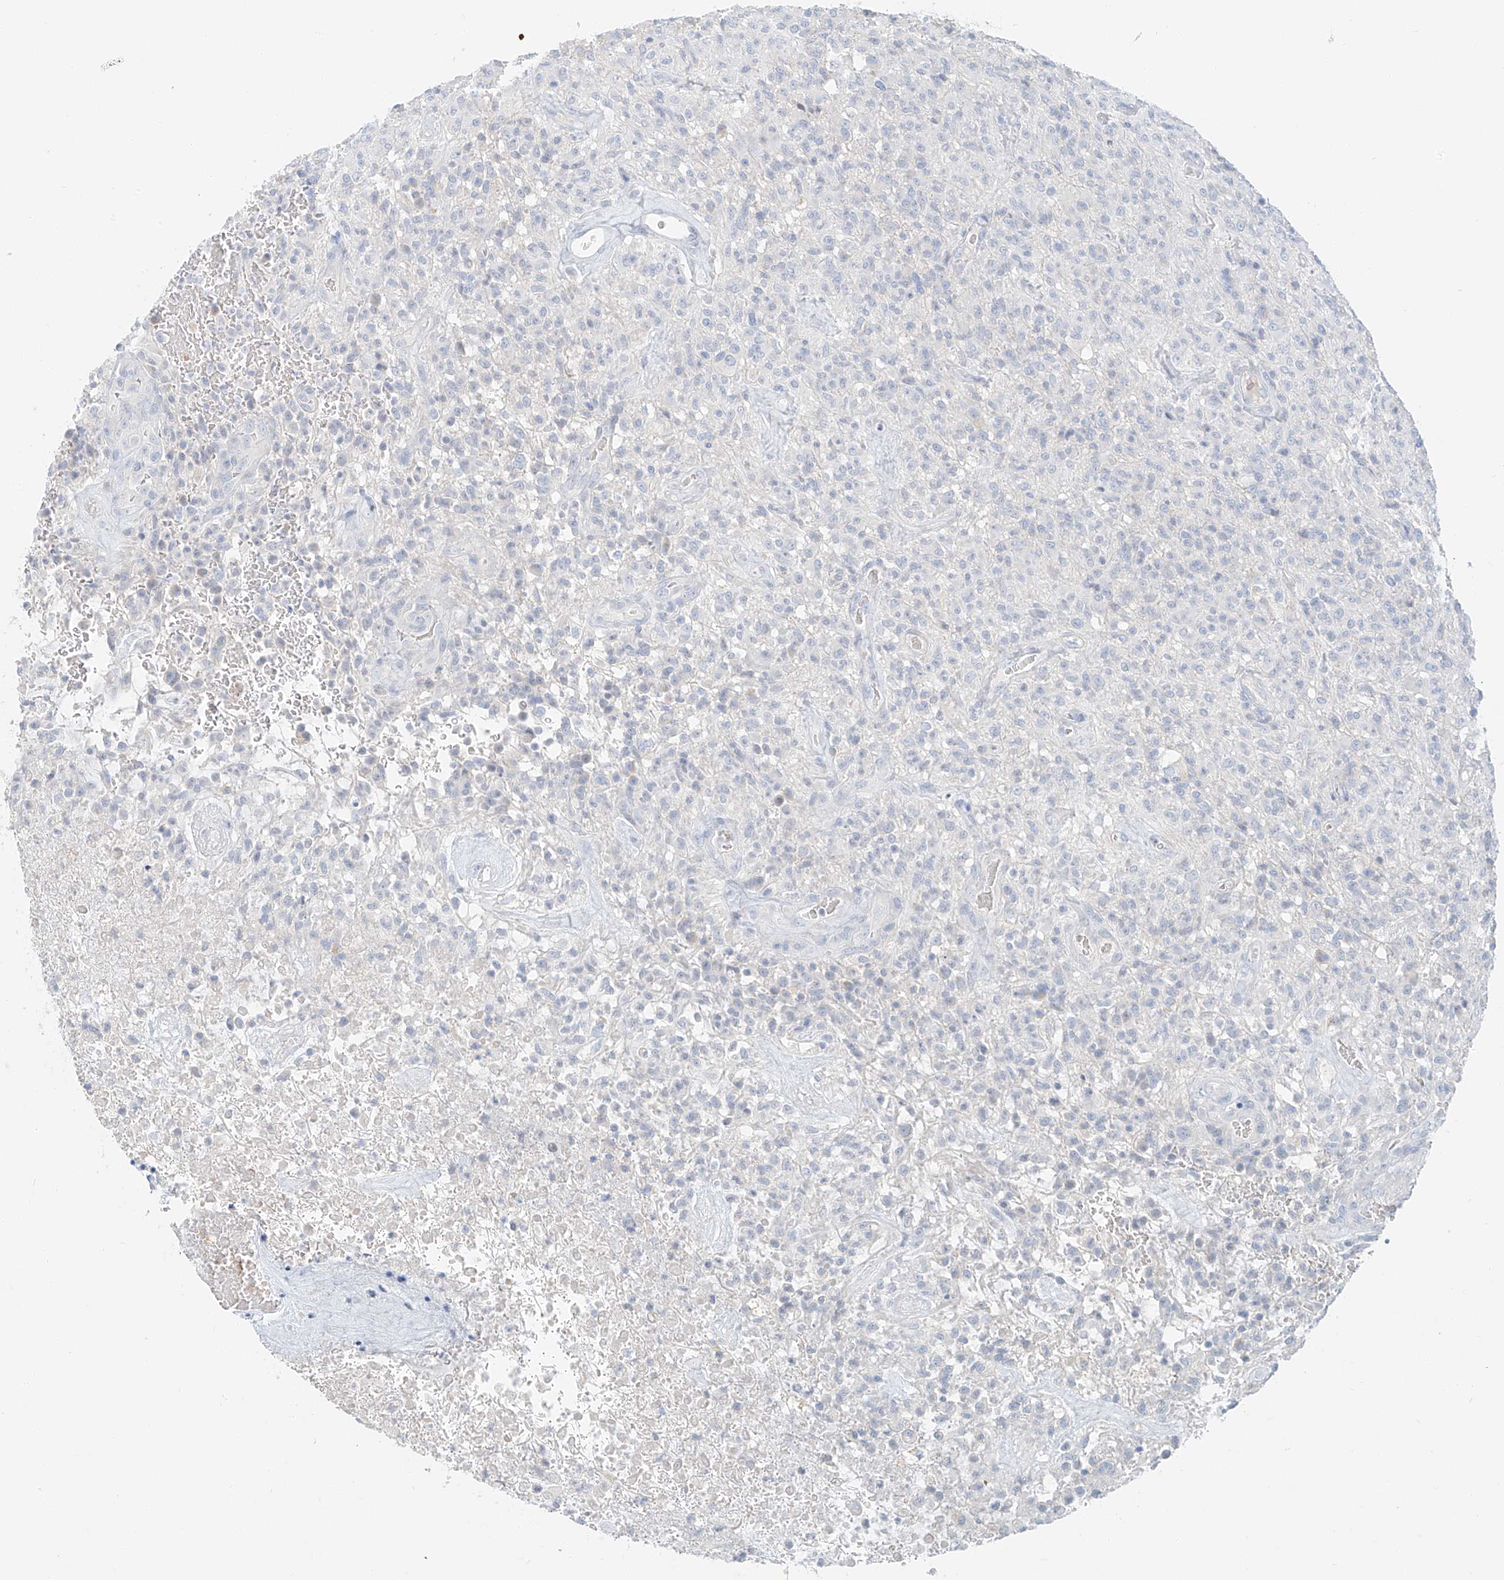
{"staining": {"intensity": "negative", "quantity": "none", "location": "none"}, "tissue": "glioma", "cell_type": "Tumor cells", "image_type": "cancer", "snomed": [{"axis": "morphology", "description": "Glioma, malignant, High grade"}, {"axis": "topography", "description": "Brain"}], "caption": "This is a photomicrograph of IHC staining of glioma, which shows no staining in tumor cells.", "gene": "PGC", "patient": {"sex": "female", "age": 57}}